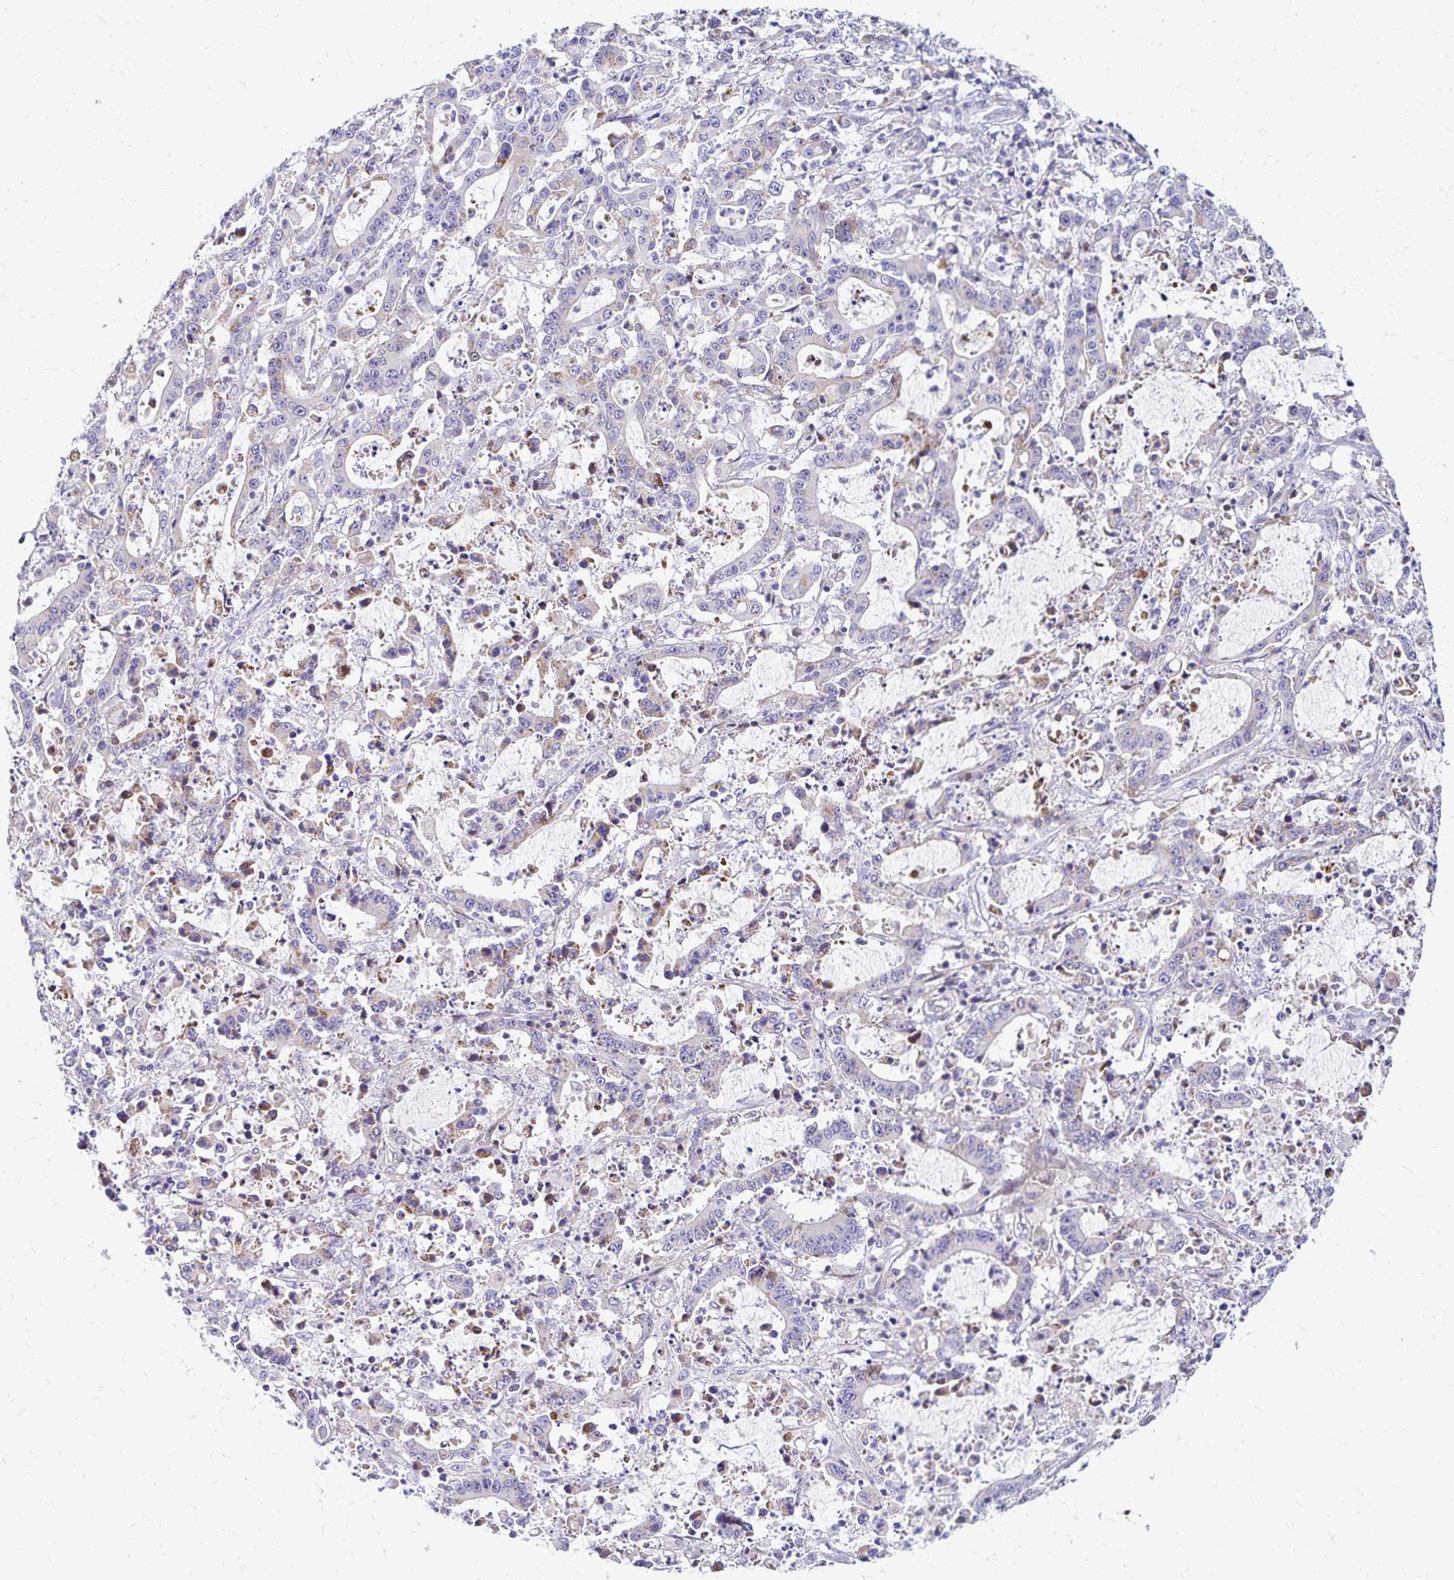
{"staining": {"intensity": "negative", "quantity": "none", "location": "none"}, "tissue": "stomach cancer", "cell_type": "Tumor cells", "image_type": "cancer", "snomed": [{"axis": "morphology", "description": "Adenocarcinoma, NOS"}, {"axis": "topography", "description": "Stomach, upper"}], "caption": "This is an IHC image of human adenocarcinoma (stomach). There is no staining in tumor cells.", "gene": "NECAP1", "patient": {"sex": "male", "age": 68}}